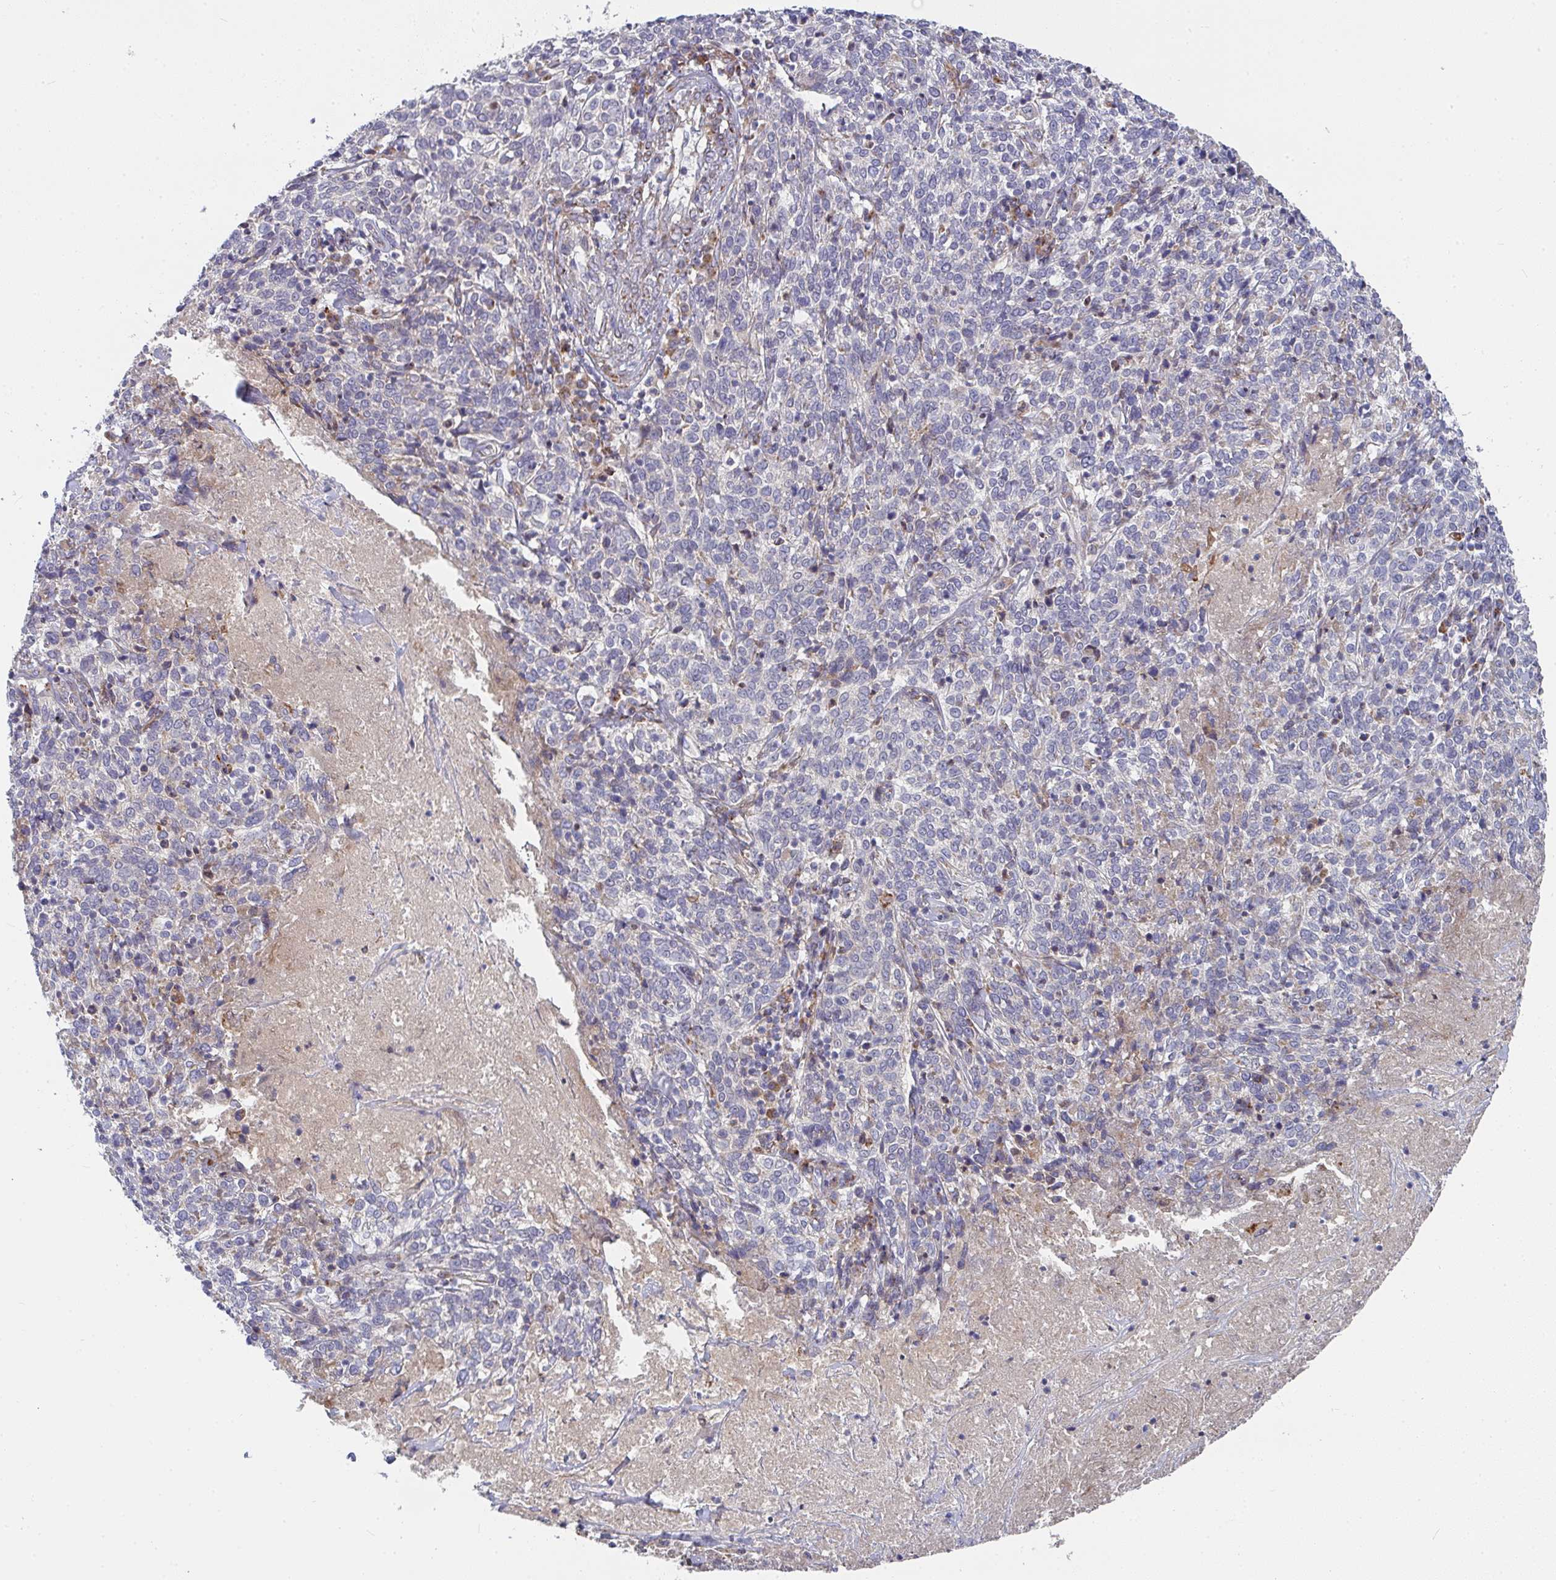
{"staining": {"intensity": "negative", "quantity": "none", "location": "none"}, "tissue": "cervical cancer", "cell_type": "Tumor cells", "image_type": "cancer", "snomed": [{"axis": "morphology", "description": "Squamous cell carcinoma, NOS"}, {"axis": "topography", "description": "Cervix"}], "caption": "Cervical cancer stained for a protein using immunohistochemistry shows no staining tumor cells.", "gene": "RHEBL1", "patient": {"sex": "female", "age": 46}}